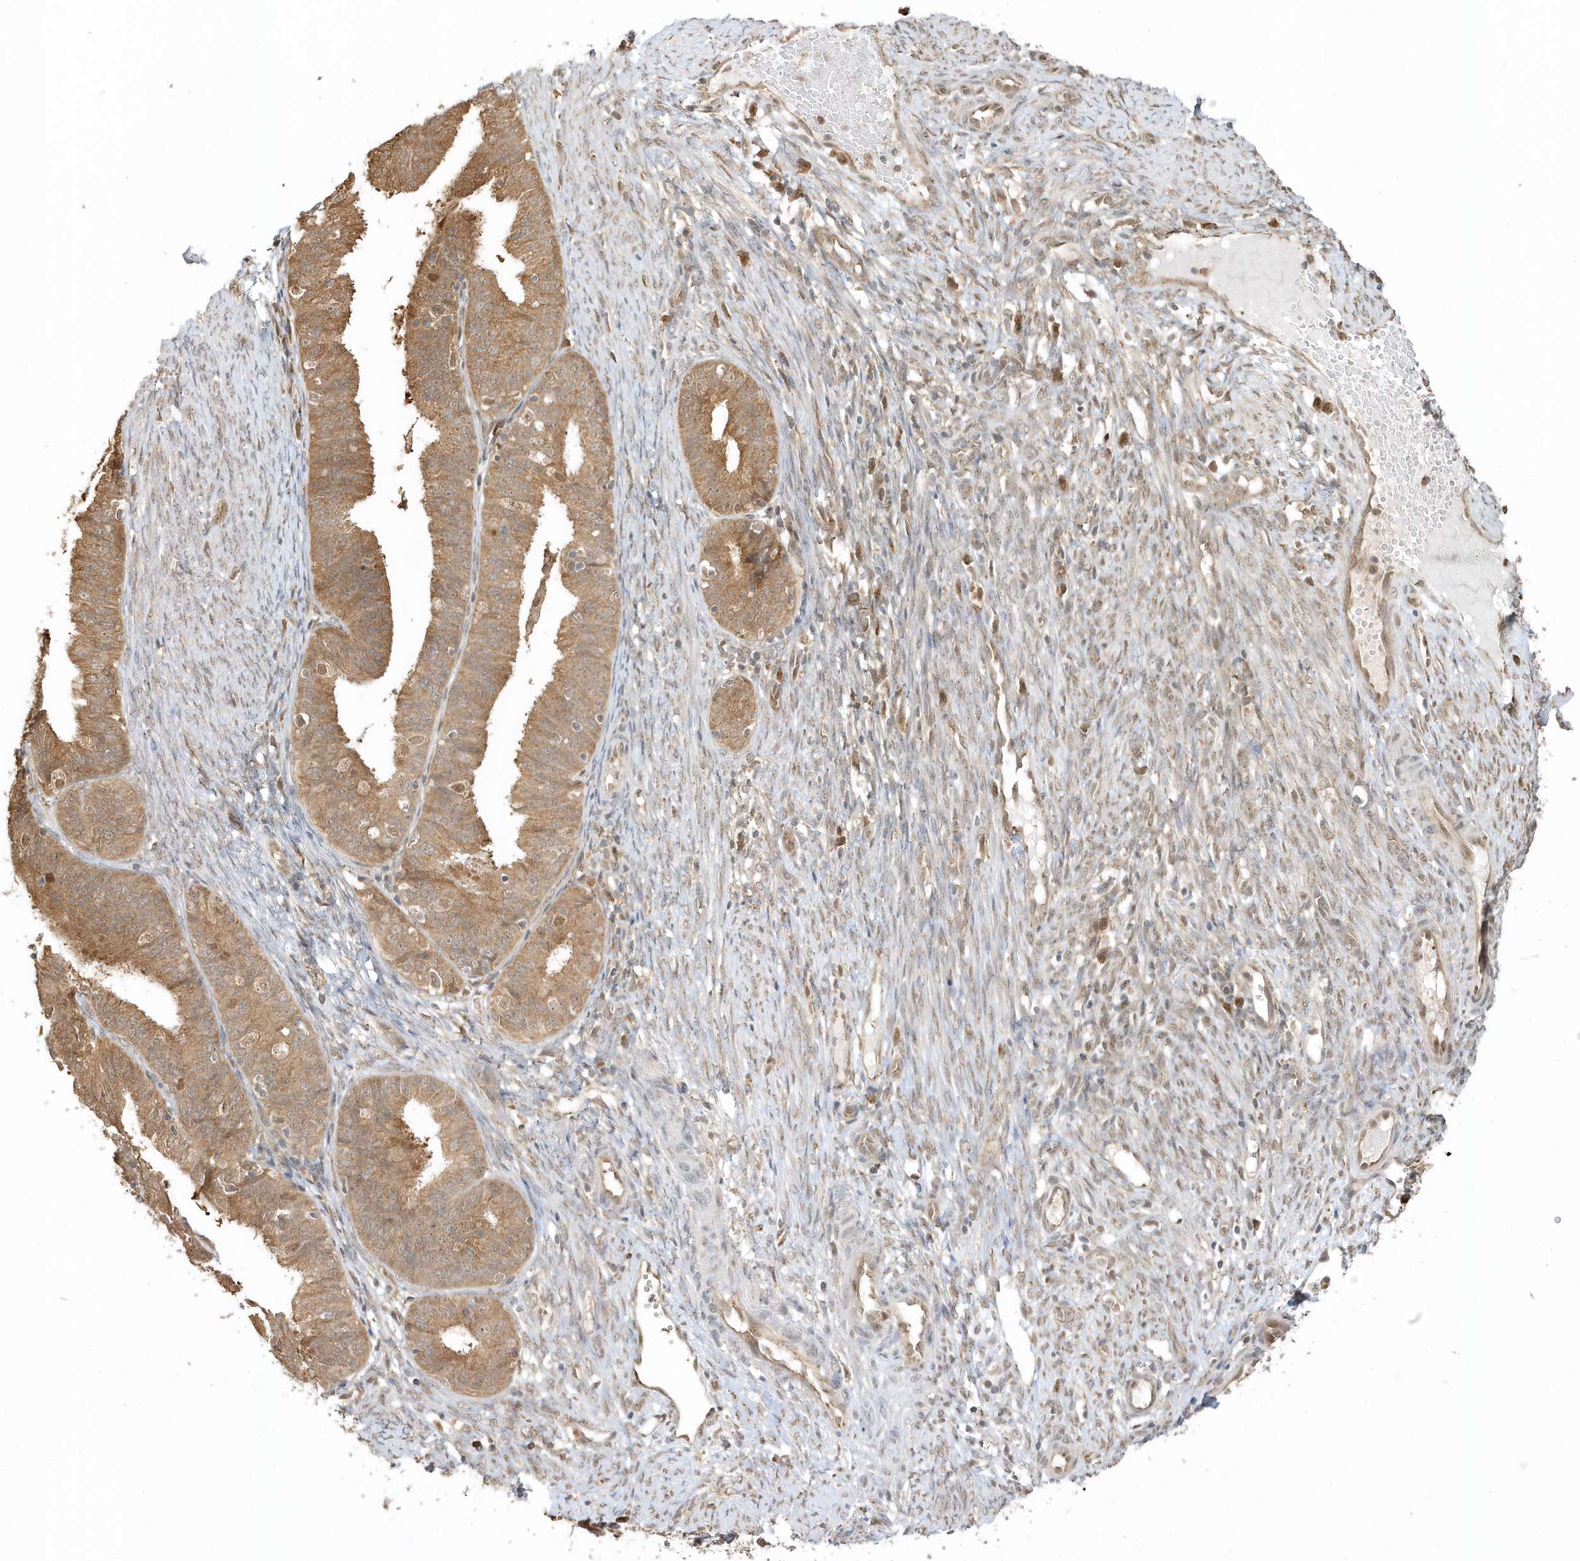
{"staining": {"intensity": "moderate", "quantity": ">75%", "location": "cytoplasmic/membranous"}, "tissue": "endometrial cancer", "cell_type": "Tumor cells", "image_type": "cancer", "snomed": [{"axis": "morphology", "description": "Adenocarcinoma, NOS"}, {"axis": "topography", "description": "Endometrium"}], "caption": "Protein analysis of adenocarcinoma (endometrial) tissue demonstrates moderate cytoplasmic/membranous positivity in about >75% of tumor cells. (Brightfield microscopy of DAB IHC at high magnification).", "gene": "PSMD6", "patient": {"sex": "female", "age": 51}}